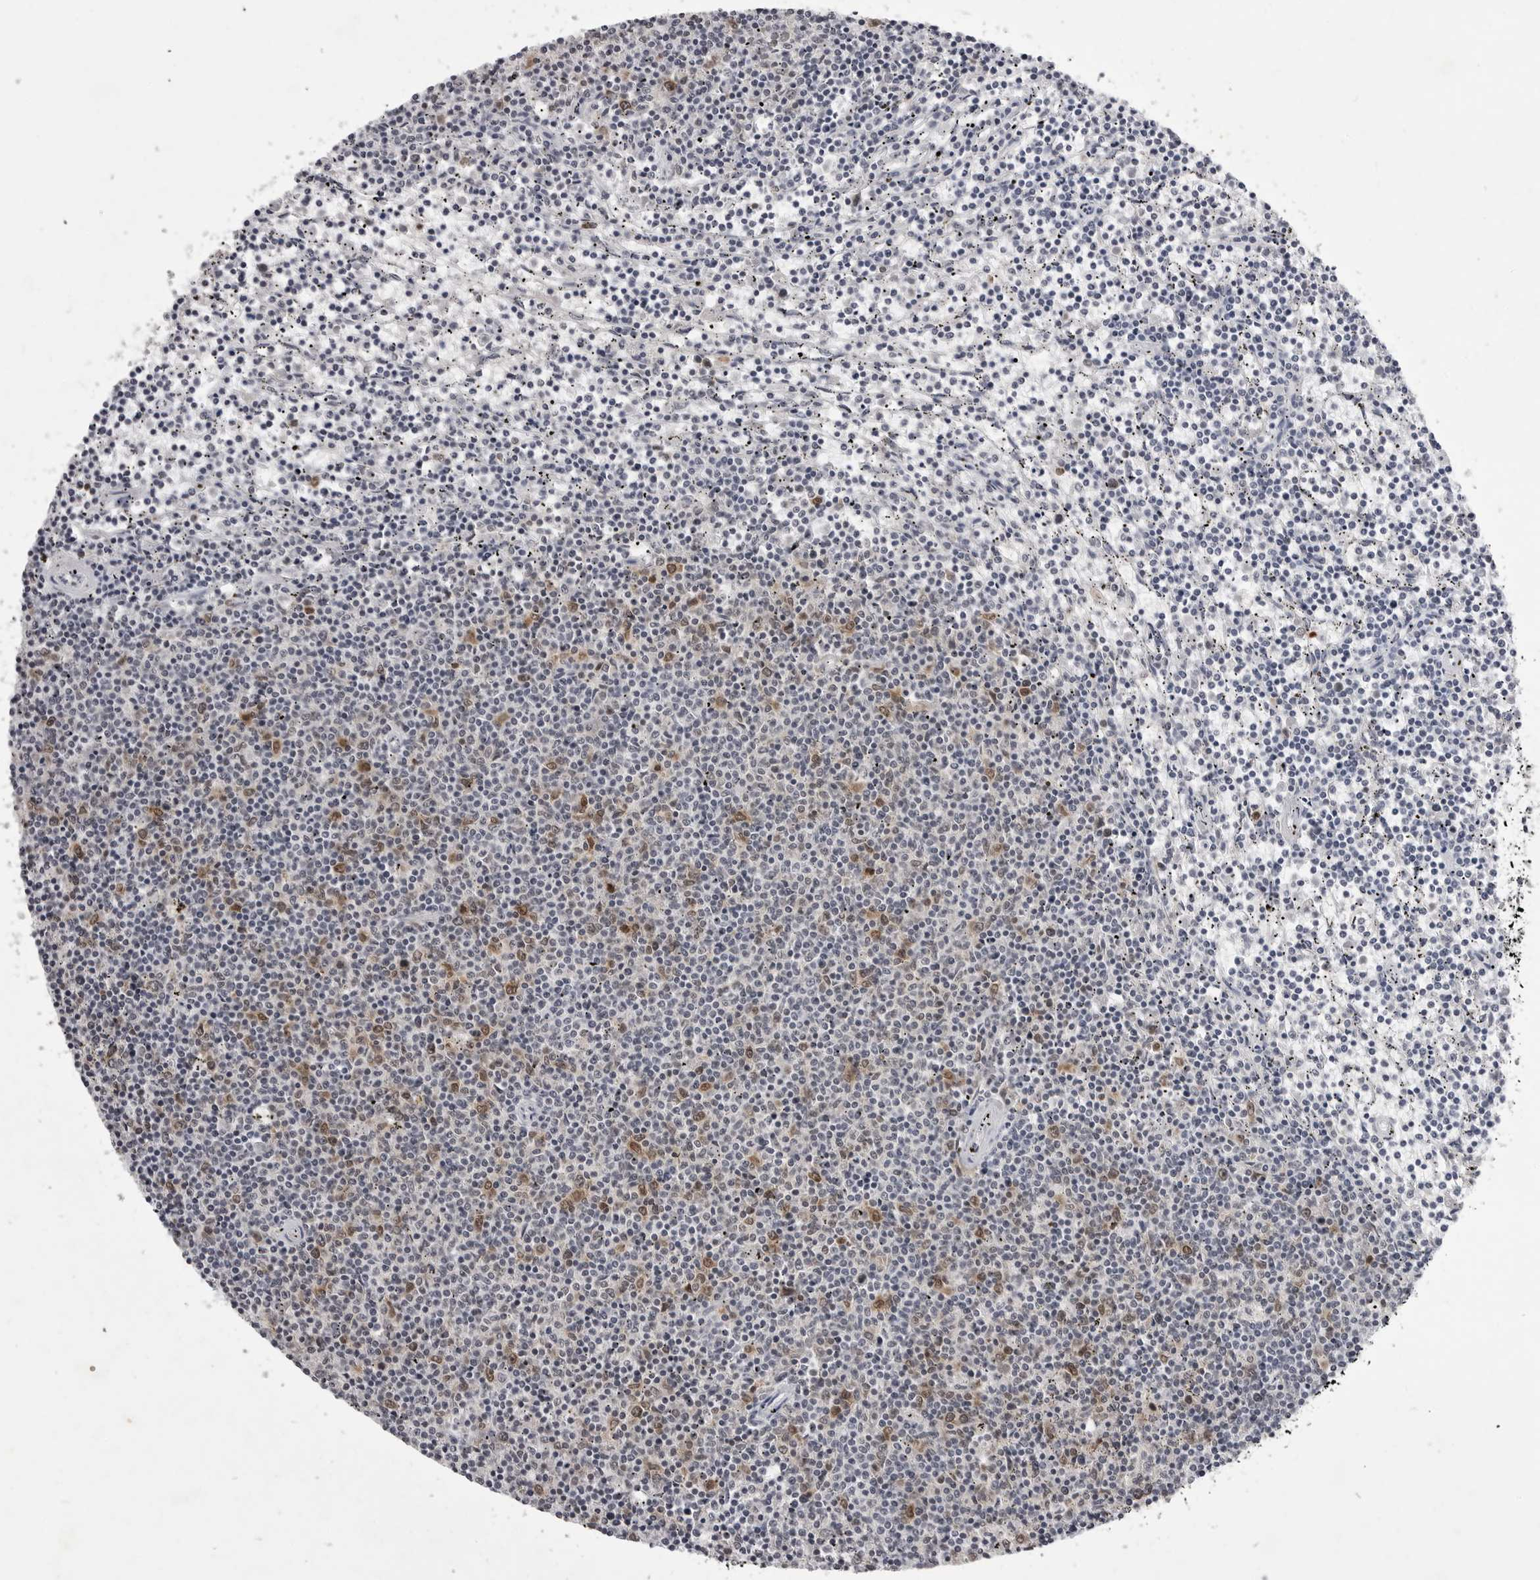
{"staining": {"intensity": "negative", "quantity": "none", "location": "none"}, "tissue": "lymphoma", "cell_type": "Tumor cells", "image_type": "cancer", "snomed": [{"axis": "morphology", "description": "Malignant lymphoma, non-Hodgkin's type, Low grade"}, {"axis": "topography", "description": "Spleen"}], "caption": "The immunohistochemistry (IHC) micrograph has no significant expression in tumor cells of low-grade malignant lymphoma, non-Hodgkin's type tissue. Brightfield microscopy of immunohistochemistry stained with DAB (3,3'-diaminobenzidine) (brown) and hematoxylin (blue), captured at high magnification.", "gene": "RRM1", "patient": {"sex": "female", "age": 50}}